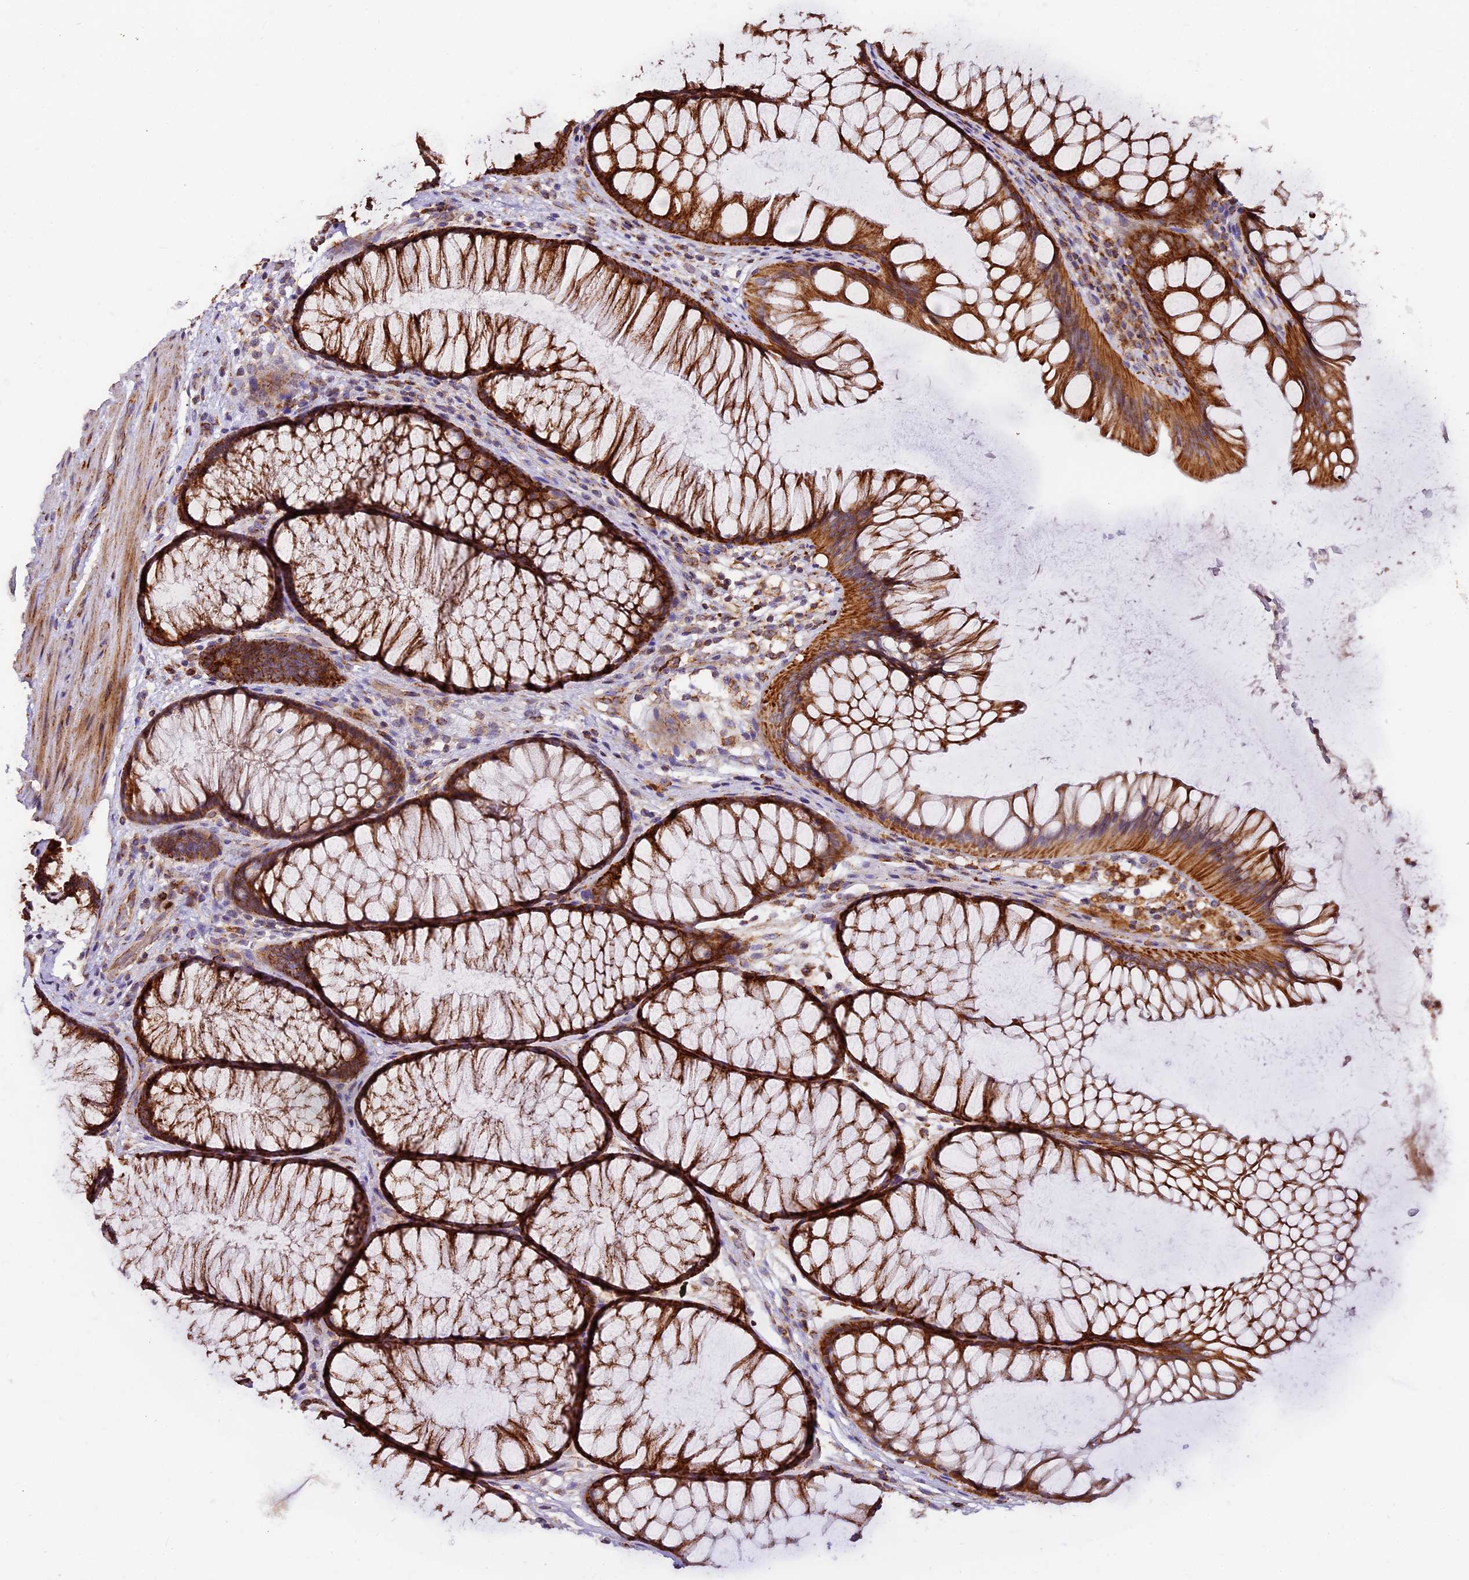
{"staining": {"intensity": "moderate", "quantity": ">75%", "location": "cytoplasmic/membranous"}, "tissue": "colon", "cell_type": "Endothelial cells", "image_type": "normal", "snomed": [{"axis": "morphology", "description": "Normal tissue, NOS"}, {"axis": "topography", "description": "Colon"}], "caption": "A brown stain labels moderate cytoplasmic/membranous staining of a protein in endothelial cells of unremarkable human colon. (brown staining indicates protein expression, while blue staining denotes nuclei).", "gene": "NDUFA8", "patient": {"sex": "female", "age": 82}}